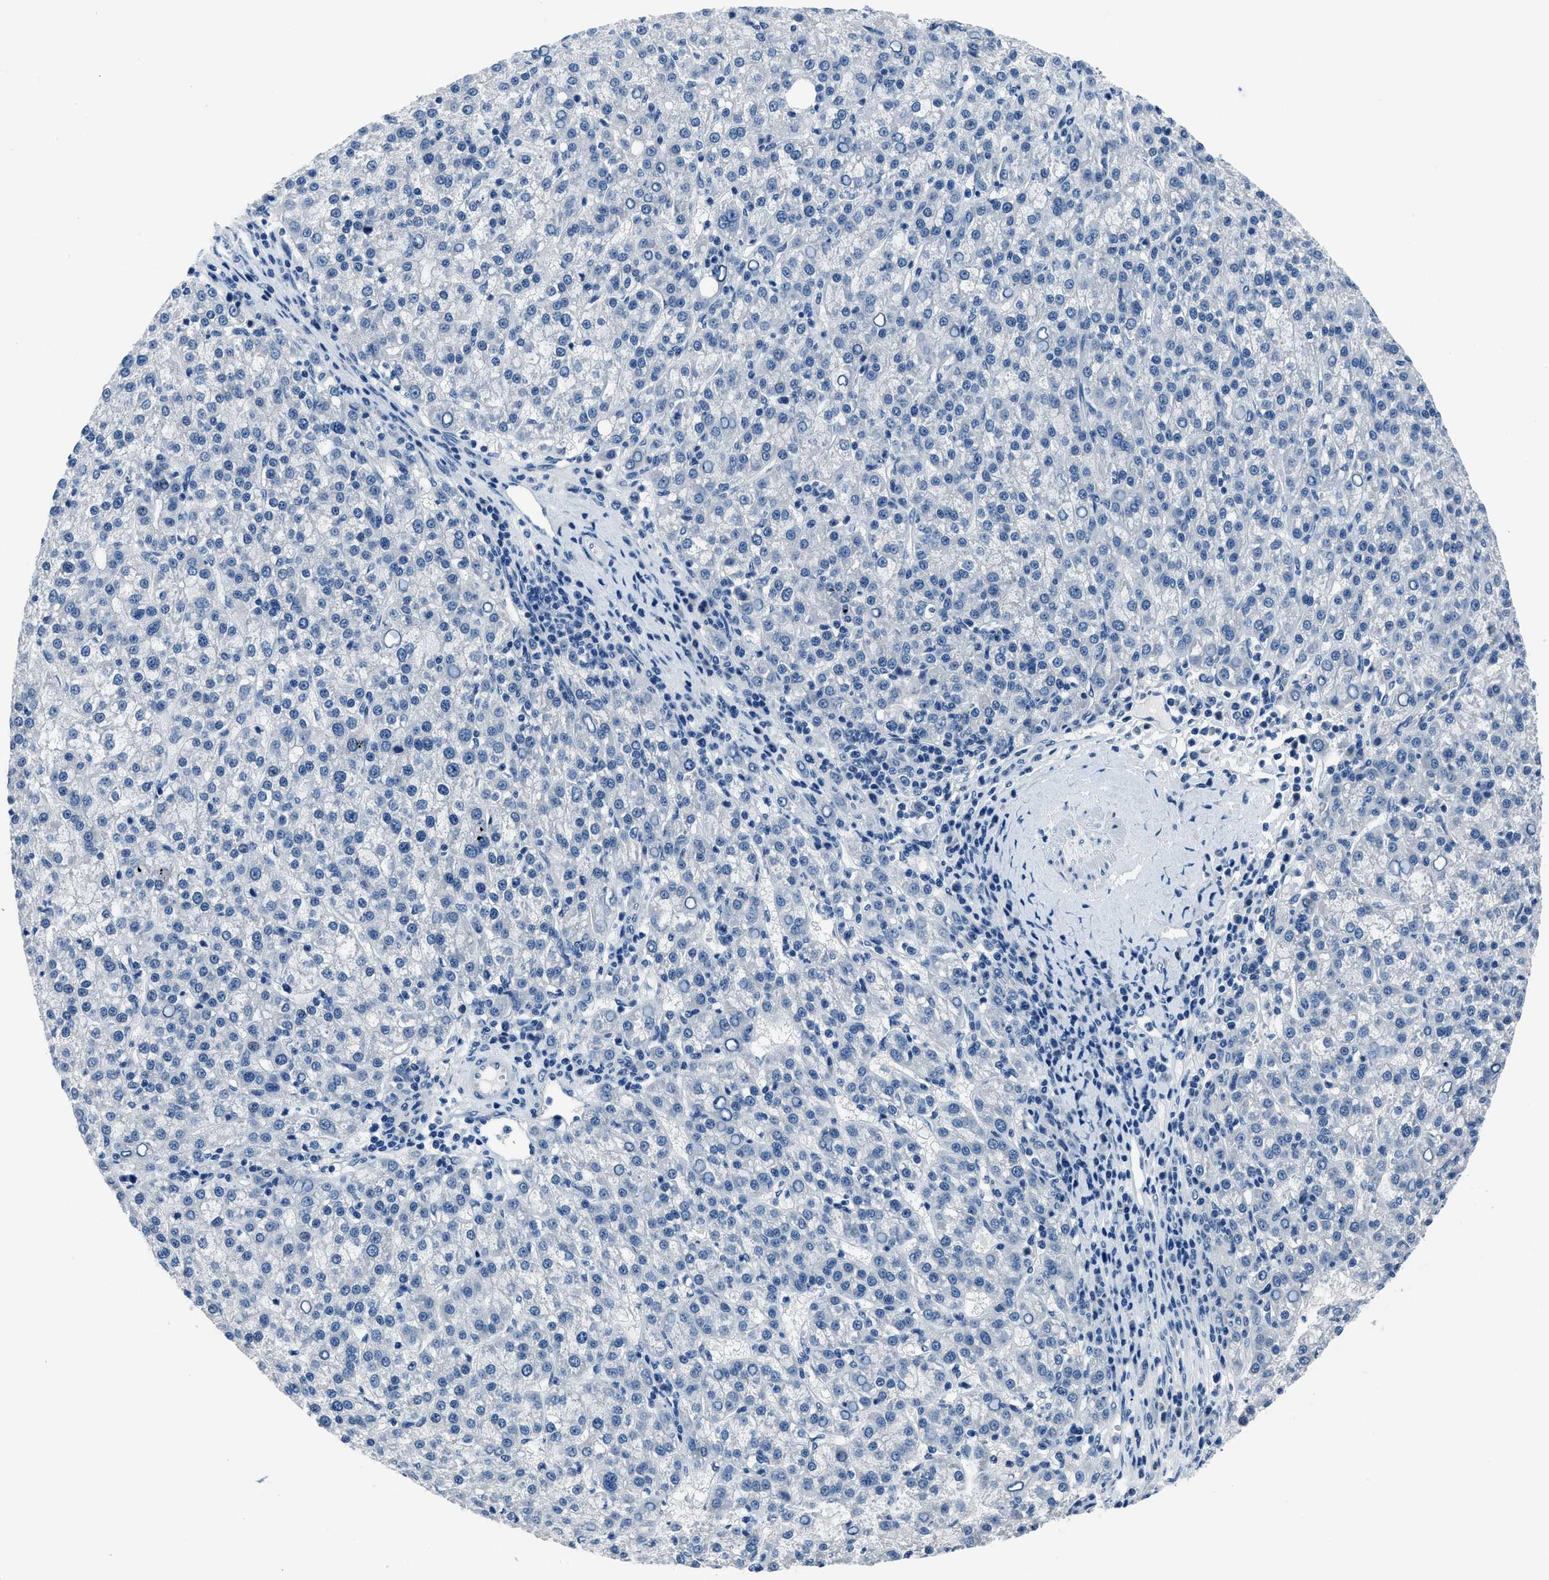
{"staining": {"intensity": "negative", "quantity": "none", "location": "none"}, "tissue": "liver cancer", "cell_type": "Tumor cells", "image_type": "cancer", "snomed": [{"axis": "morphology", "description": "Carcinoma, Hepatocellular, NOS"}, {"axis": "topography", "description": "Liver"}], "caption": "DAB immunohistochemical staining of human liver cancer (hepatocellular carcinoma) demonstrates no significant expression in tumor cells.", "gene": "GJA3", "patient": {"sex": "female", "age": 58}}